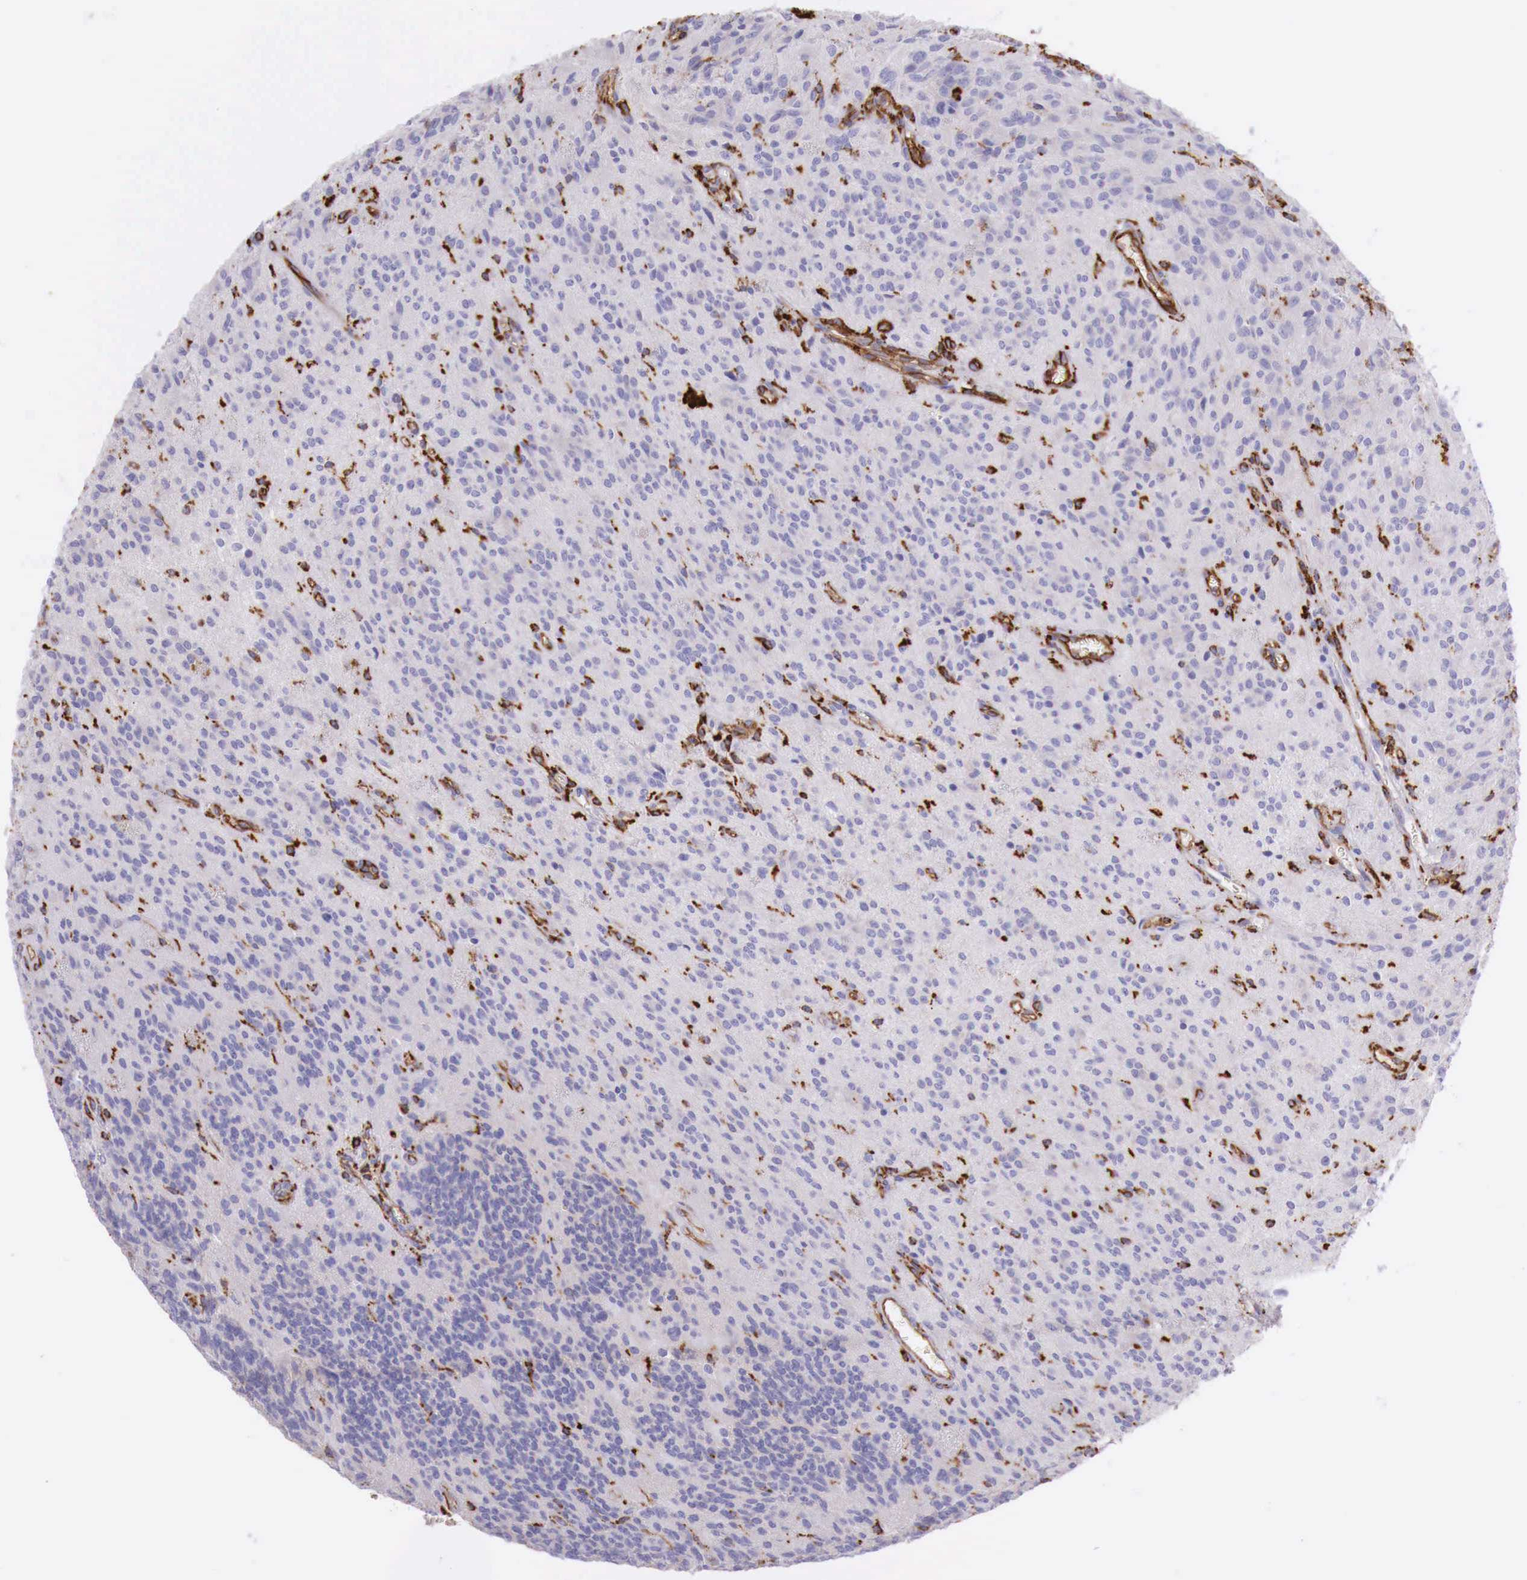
{"staining": {"intensity": "negative", "quantity": "none", "location": "none"}, "tissue": "glioma", "cell_type": "Tumor cells", "image_type": "cancer", "snomed": [{"axis": "morphology", "description": "Glioma, malignant, Low grade"}, {"axis": "topography", "description": "Brain"}], "caption": "Glioma stained for a protein using immunohistochemistry (IHC) shows no expression tumor cells.", "gene": "MSR1", "patient": {"sex": "female", "age": 15}}